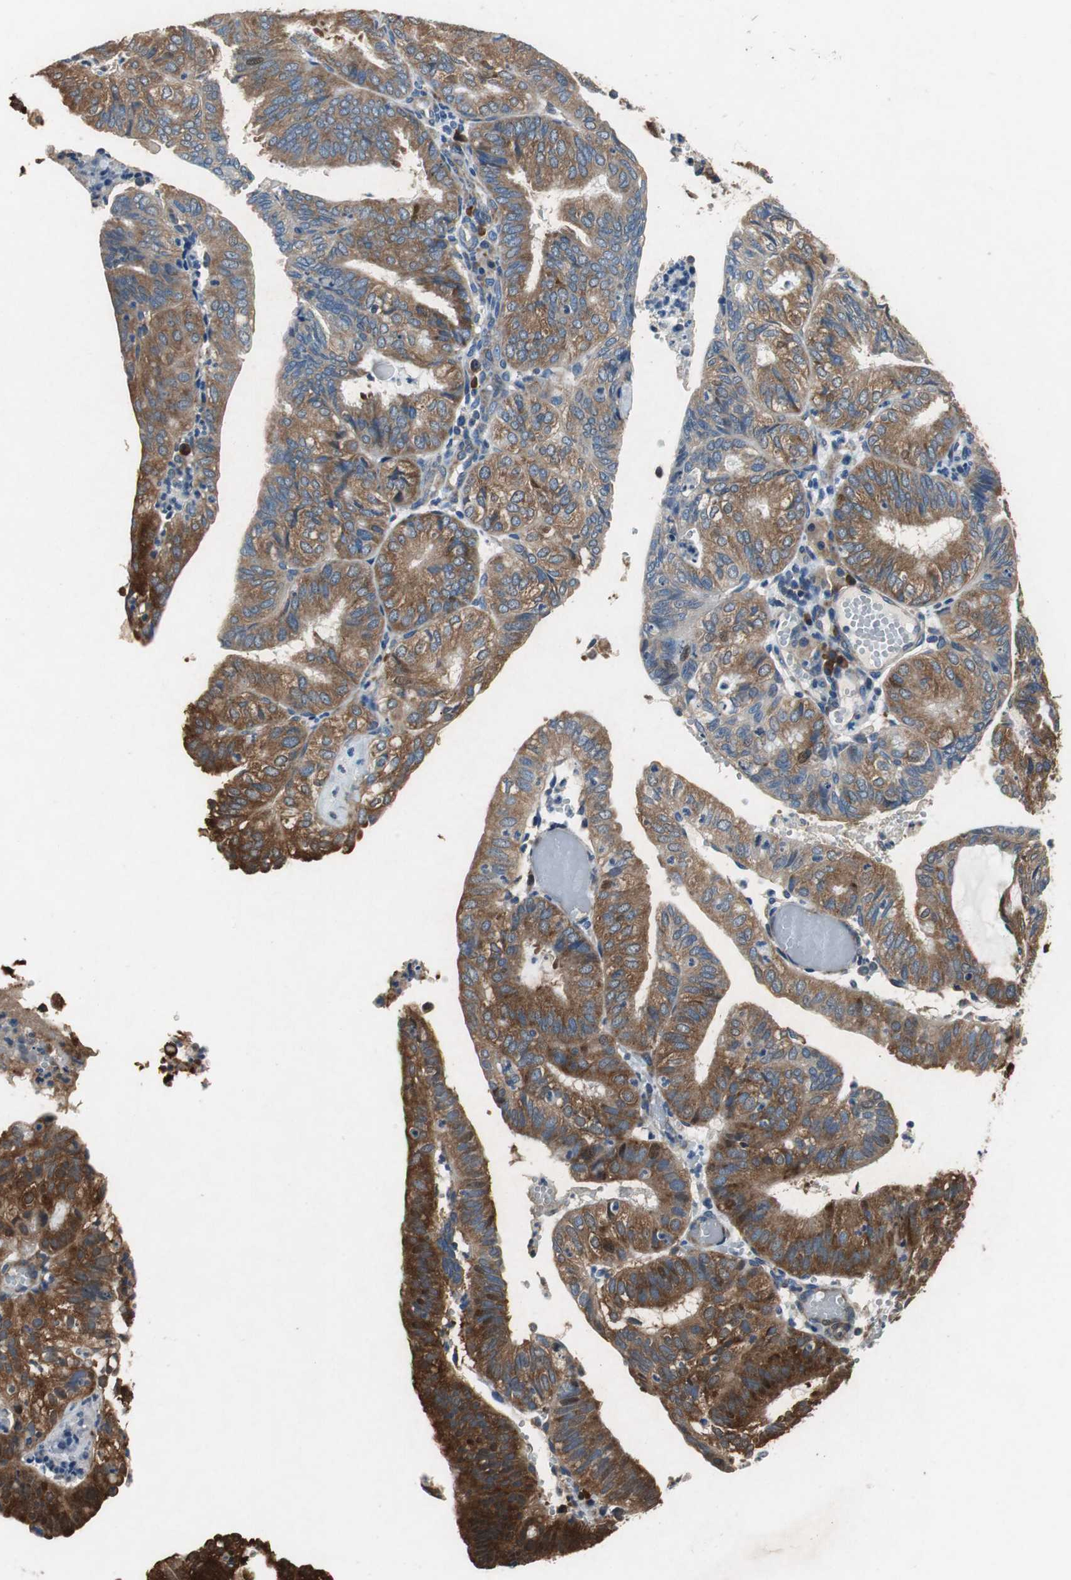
{"staining": {"intensity": "strong", "quantity": ">75%", "location": "cytoplasmic/membranous"}, "tissue": "endometrial cancer", "cell_type": "Tumor cells", "image_type": "cancer", "snomed": [{"axis": "morphology", "description": "Adenocarcinoma, NOS"}, {"axis": "topography", "description": "Uterus"}], "caption": "Strong cytoplasmic/membranous positivity is appreciated in approximately >75% of tumor cells in endometrial adenocarcinoma. Nuclei are stained in blue.", "gene": "RPL35", "patient": {"sex": "female", "age": 60}}